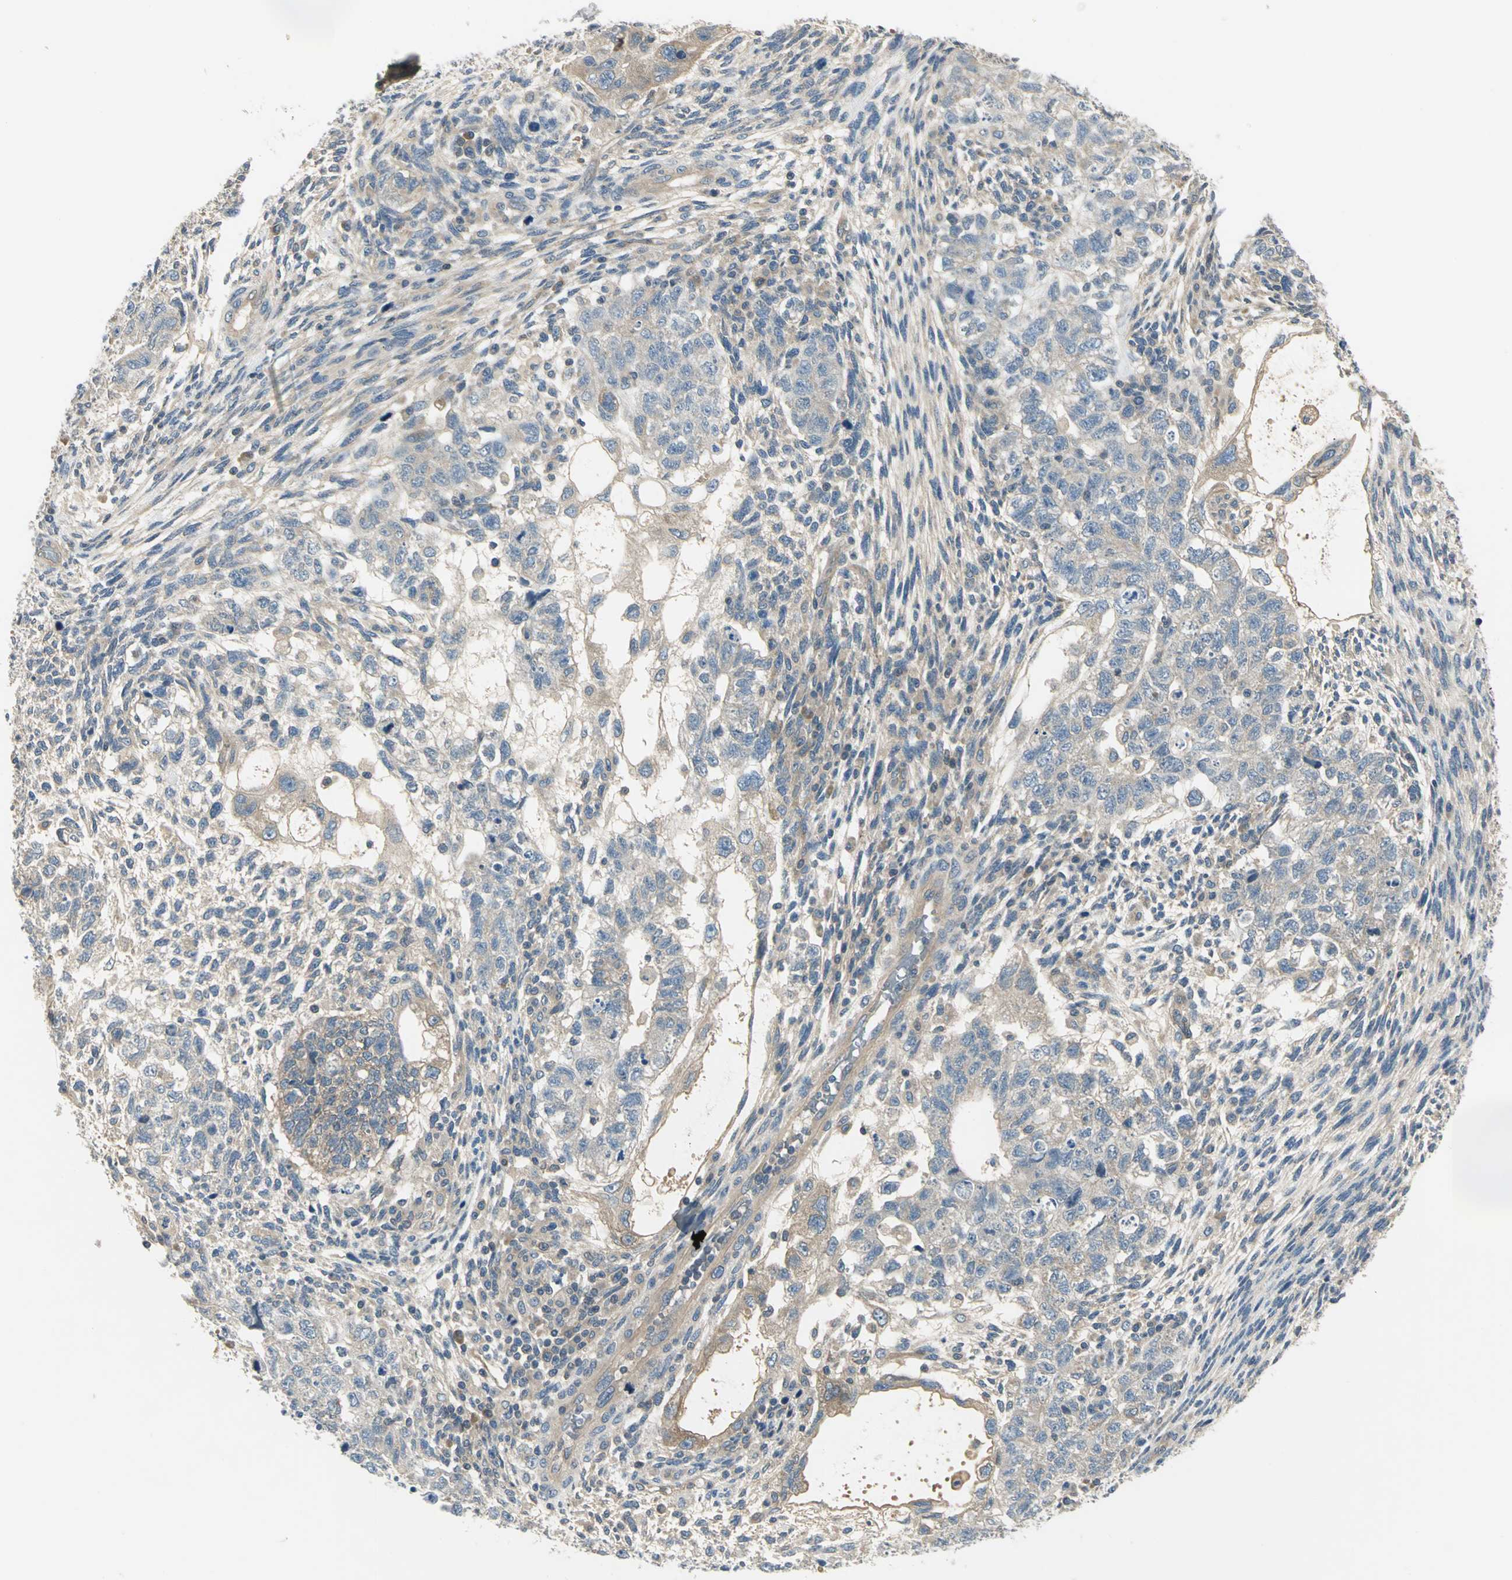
{"staining": {"intensity": "weak", "quantity": ">75%", "location": "cytoplasmic/membranous"}, "tissue": "testis cancer", "cell_type": "Tumor cells", "image_type": "cancer", "snomed": [{"axis": "morphology", "description": "Normal tissue, NOS"}, {"axis": "morphology", "description": "Carcinoma, Embryonal, NOS"}, {"axis": "topography", "description": "Testis"}], "caption": "Immunohistochemistry (IHC) histopathology image of neoplastic tissue: testis cancer (embryonal carcinoma) stained using IHC exhibits low levels of weak protein expression localized specifically in the cytoplasmic/membranous of tumor cells, appearing as a cytoplasmic/membranous brown color.", "gene": "PRKAA1", "patient": {"sex": "male", "age": 36}}